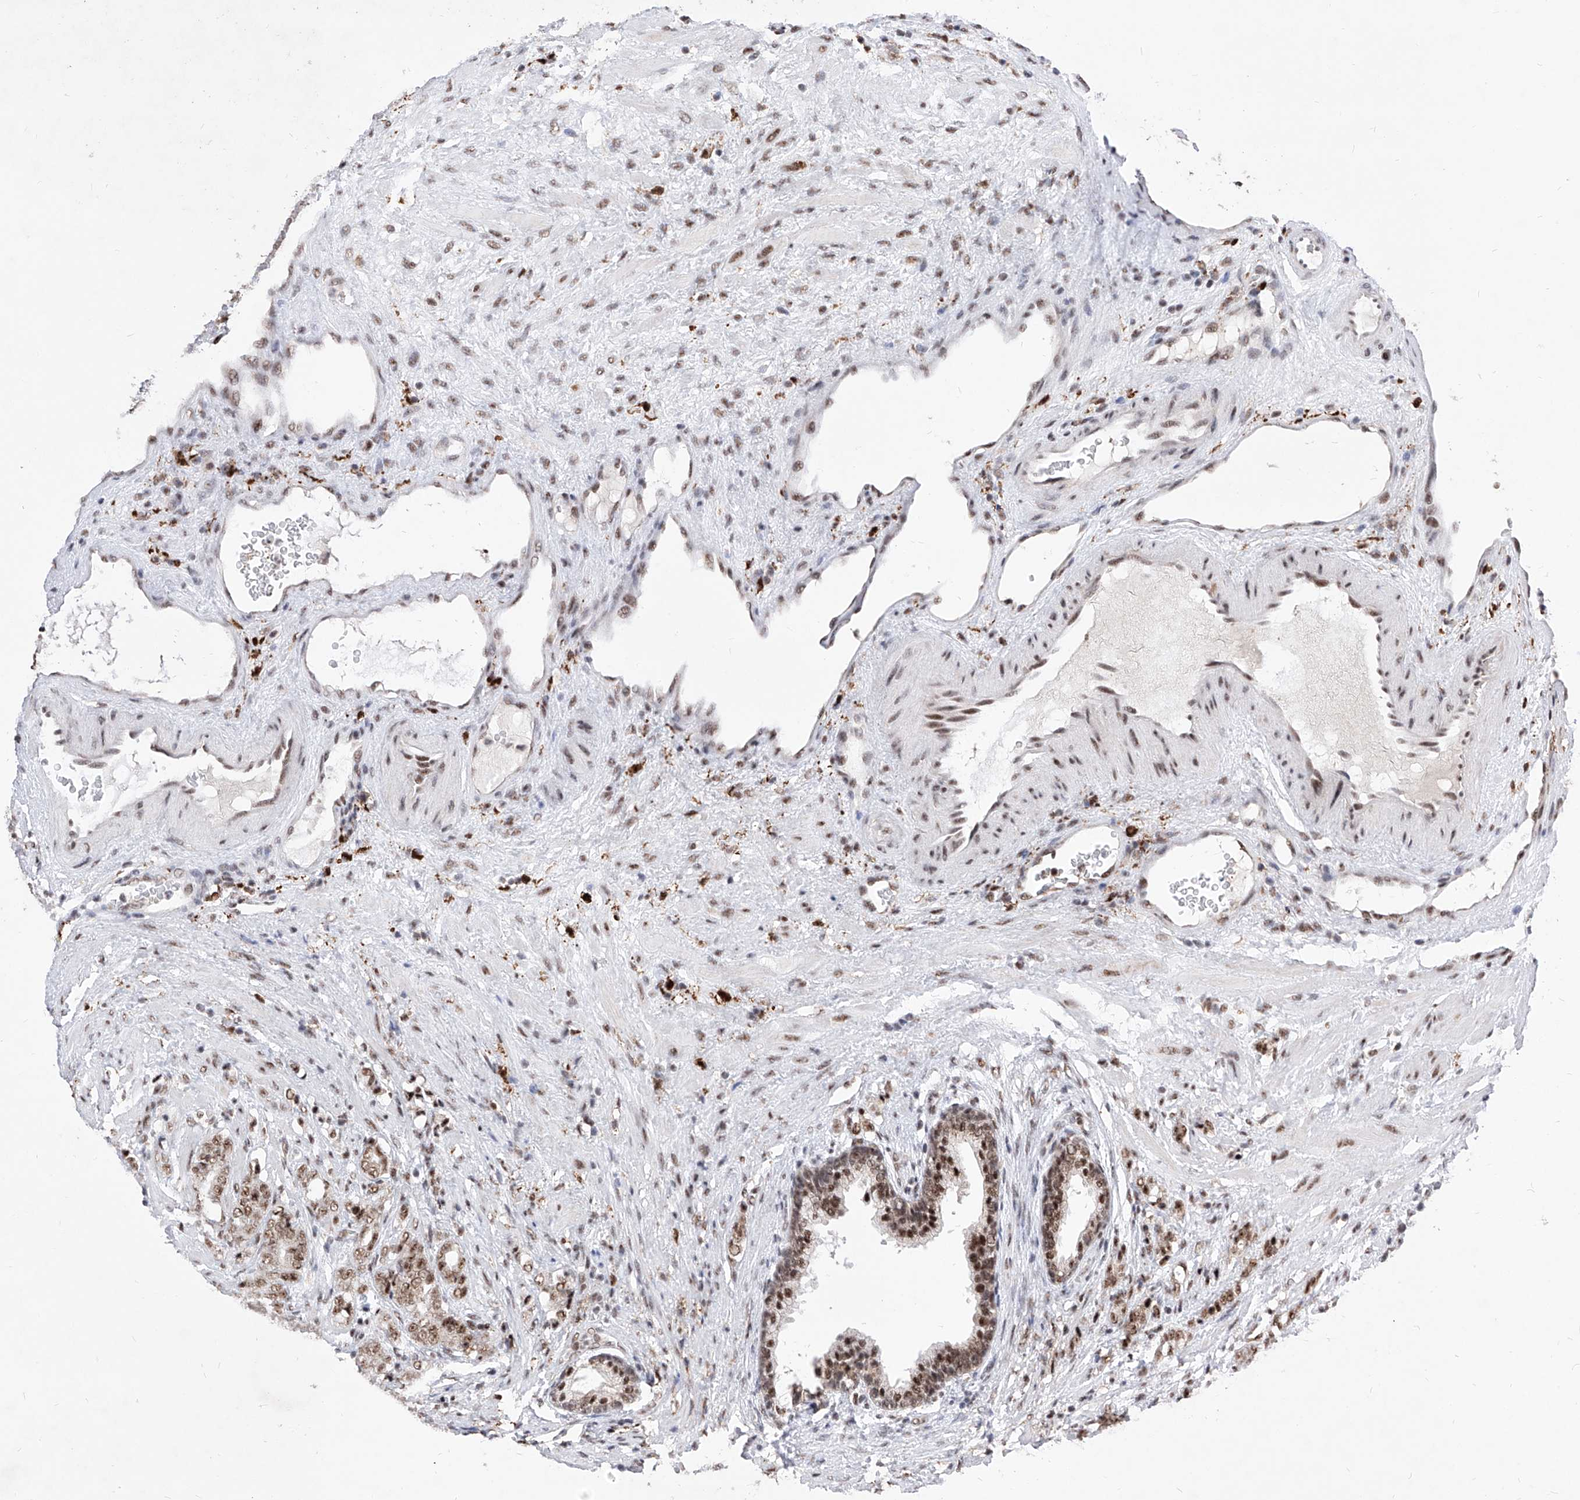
{"staining": {"intensity": "moderate", "quantity": ">75%", "location": "nuclear"}, "tissue": "prostate cancer", "cell_type": "Tumor cells", "image_type": "cancer", "snomed": [{"axis": "morphology", "description": "Adenocarcinoma, High grade"}, {"axis": "topography", "description": "Prostate"}], "caption": "IHC (DAB (3,3'-diaminobenzidine)) staining of prostate cancer reveals moderate nuclear protein staining in about >75% of tumor cells. (Brightfield microscopy of DAB IHC at high magnification).", "gene": "PHF5A", "patient": {"sex": "male", "age": 57}}